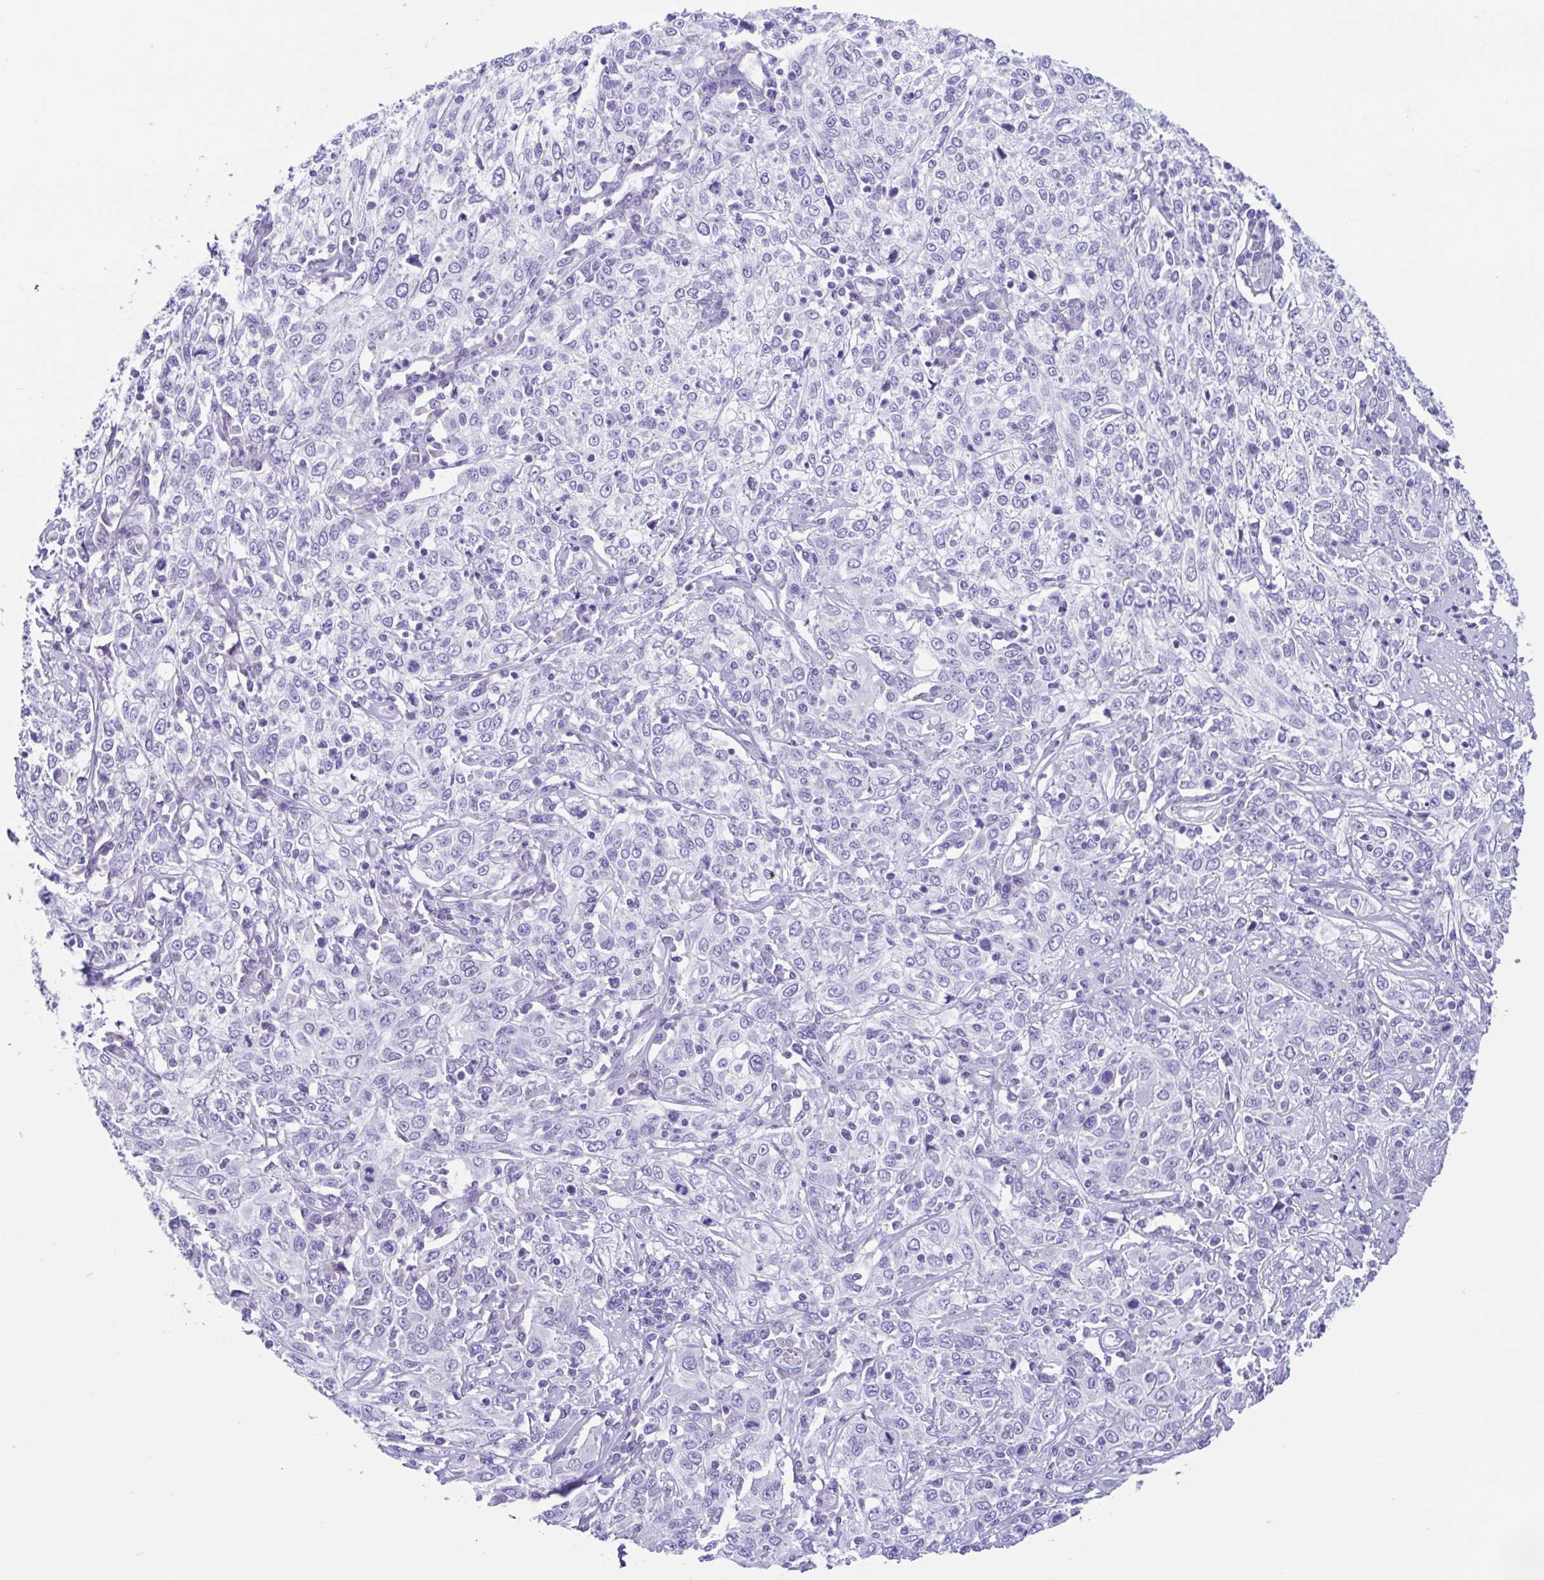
{"staining": {"intensity": "negative", "quantity": "none", "location": "none"}, "tissue": "cervical cancer", "cell_type": "Tumor cells", "image_type": "cancer", "snomed": [{"axis": "morphology", "description": "Squamous cell carcinoma, NOS"}, {"axis": "topography", "description": "Cervix"}], "caption": "Immunohistochemistry image of cervical cancer (squamous cell carcinoma) stained for a protein (brown), which shows no expression in tumor cells.", "gene": "ACTRT3", "patient": {"sex": "female", "age": 46}}